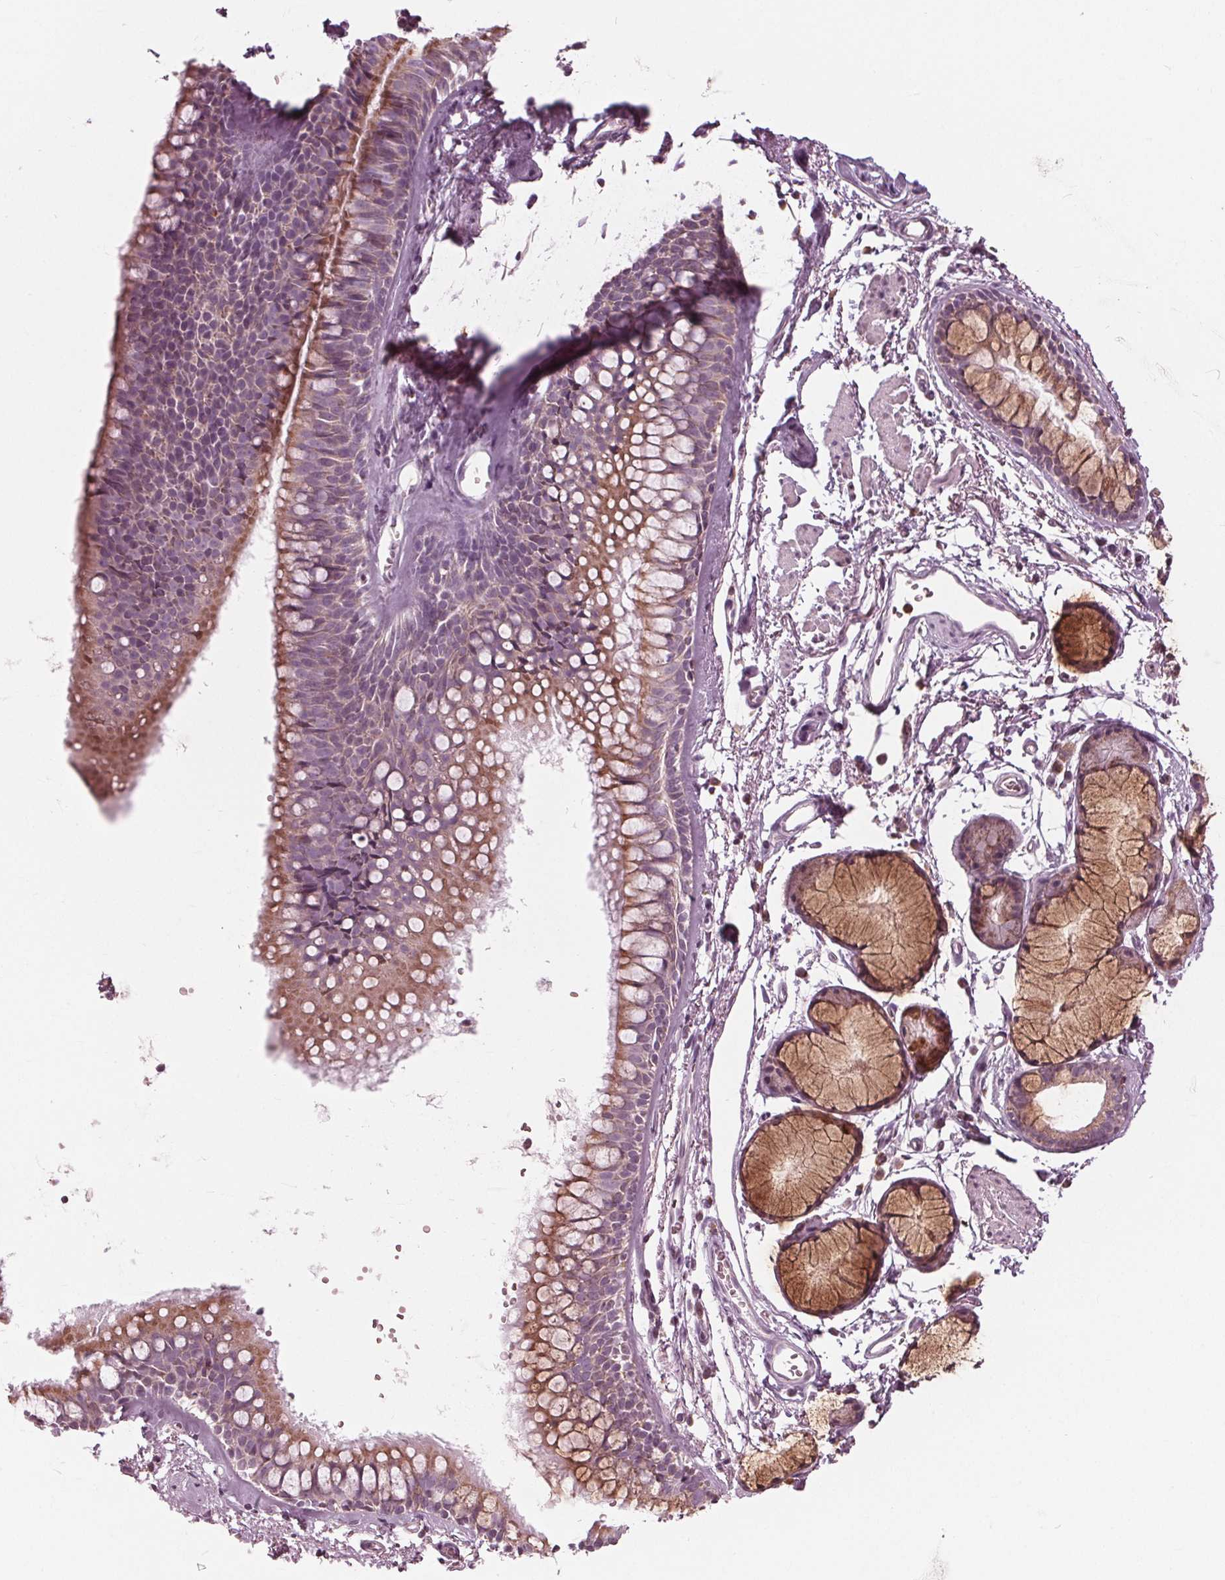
{"staining": {"intensity": "negative", "quantity": "none", "location": "none"}, "tissue": "adipose tissue", "cell_type": "Adipocytes", "image_type": "normal", "snomed": [{"axis": "morphology", "description": "Normal tissue, NOS"}, {"axis": "topography", "description": "Cartilage tissue"}, {"axis": "topography", "description": "Bronchus"}], "caption": "The histopathology image reveals no significant staining in adipocytes of adipose tissue. The staining was performed using DAB (3,3'-diaminobenzidine) to visualize the protein expression in brown, while the nuclei were stained in blue with hematoxylin (Magnification: 20x).", "gene": "CLN6", "patient": {"sex": "female", "age": 79}}